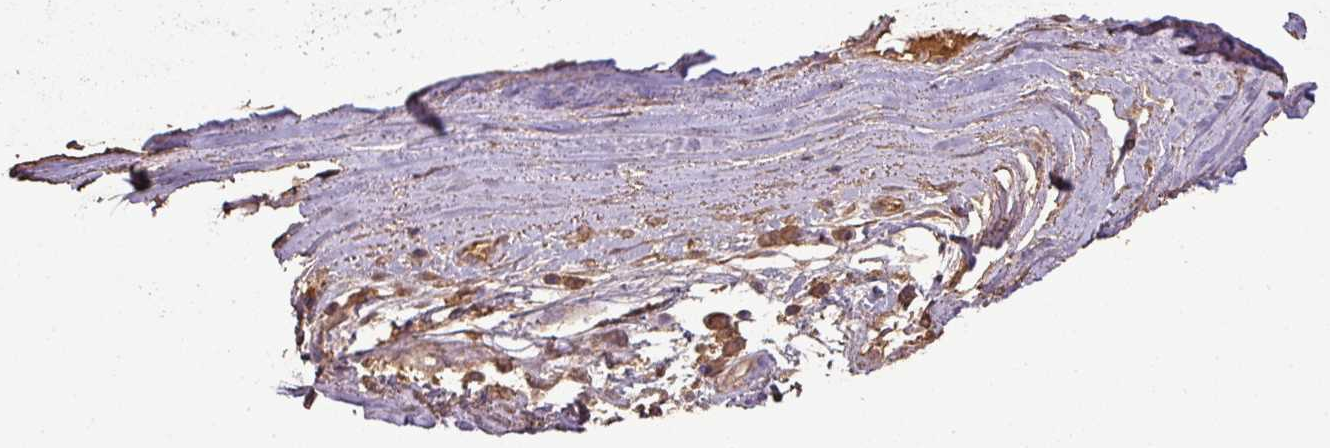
{"staining": {"intensity": "weak", "quantity": ">75%", "location": "cytoplasmic/membranous"}, "tissue": "adipose tissue", "cell_type": "Adipocytes", "image_type": "normal", "snomed": [{"axis": "morphology", "description": "Normal tissue, NOS"}, {"axis": "topography", "description": "Cartilage tissue"}, {"axis": "topography", "description": "Nasopharynx"}, {"axis": "topography", "description": "Thyroid gland"}], "caption": "Protein expression by immunohistochemistry (IHC) shows weak cytoplasmic/membranous expression in about >75% of adipocytes in normal adipose tissue.", "gene": "ATAT1", "patient": {"sex": "male", "age": 63}}